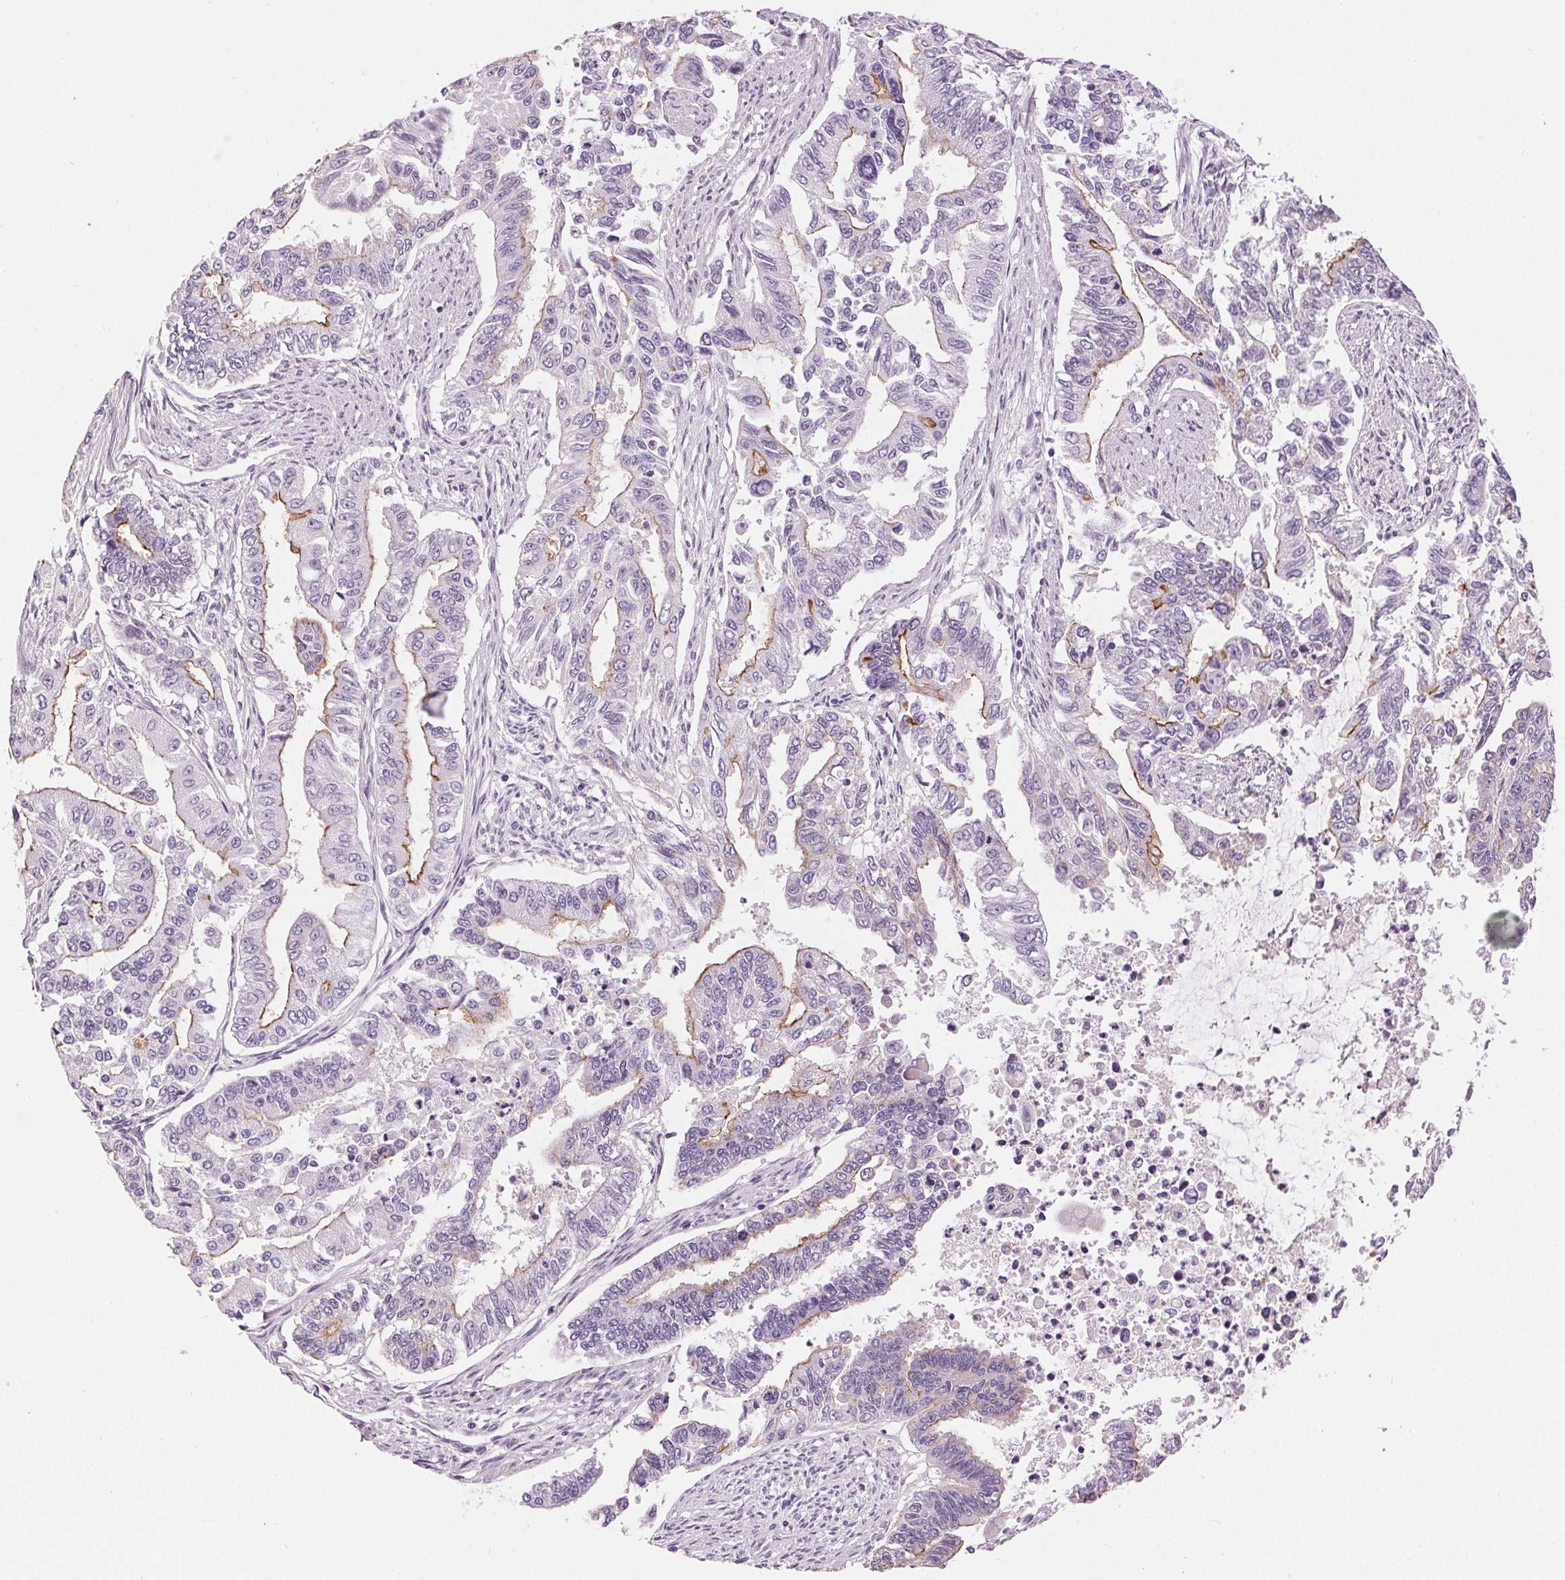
{"staining": {"intensity": "moderate", "quantity": "<25%", "location": "cytoplasmic/membranous"}, "tissue": "endometrial cancer", "cell_type": "Tumor cells", "image_type": "cancer", "snomed": [{"axis": "morphology", "description": "Adenocarcinoma, NOS"}, {"axis": "topography", "description": "Uterus"}], "caption": "This micrograph displays endometrial cancer (adenocarcinoma) stained with IHC to label a protein in brown. The cytoplasmic/membranous of tumor cells show moderate positivity for the protein. Nuclei are counter-stained blue.", "gene": "MISP", "patient": {"sex": "female", "age": 59}}